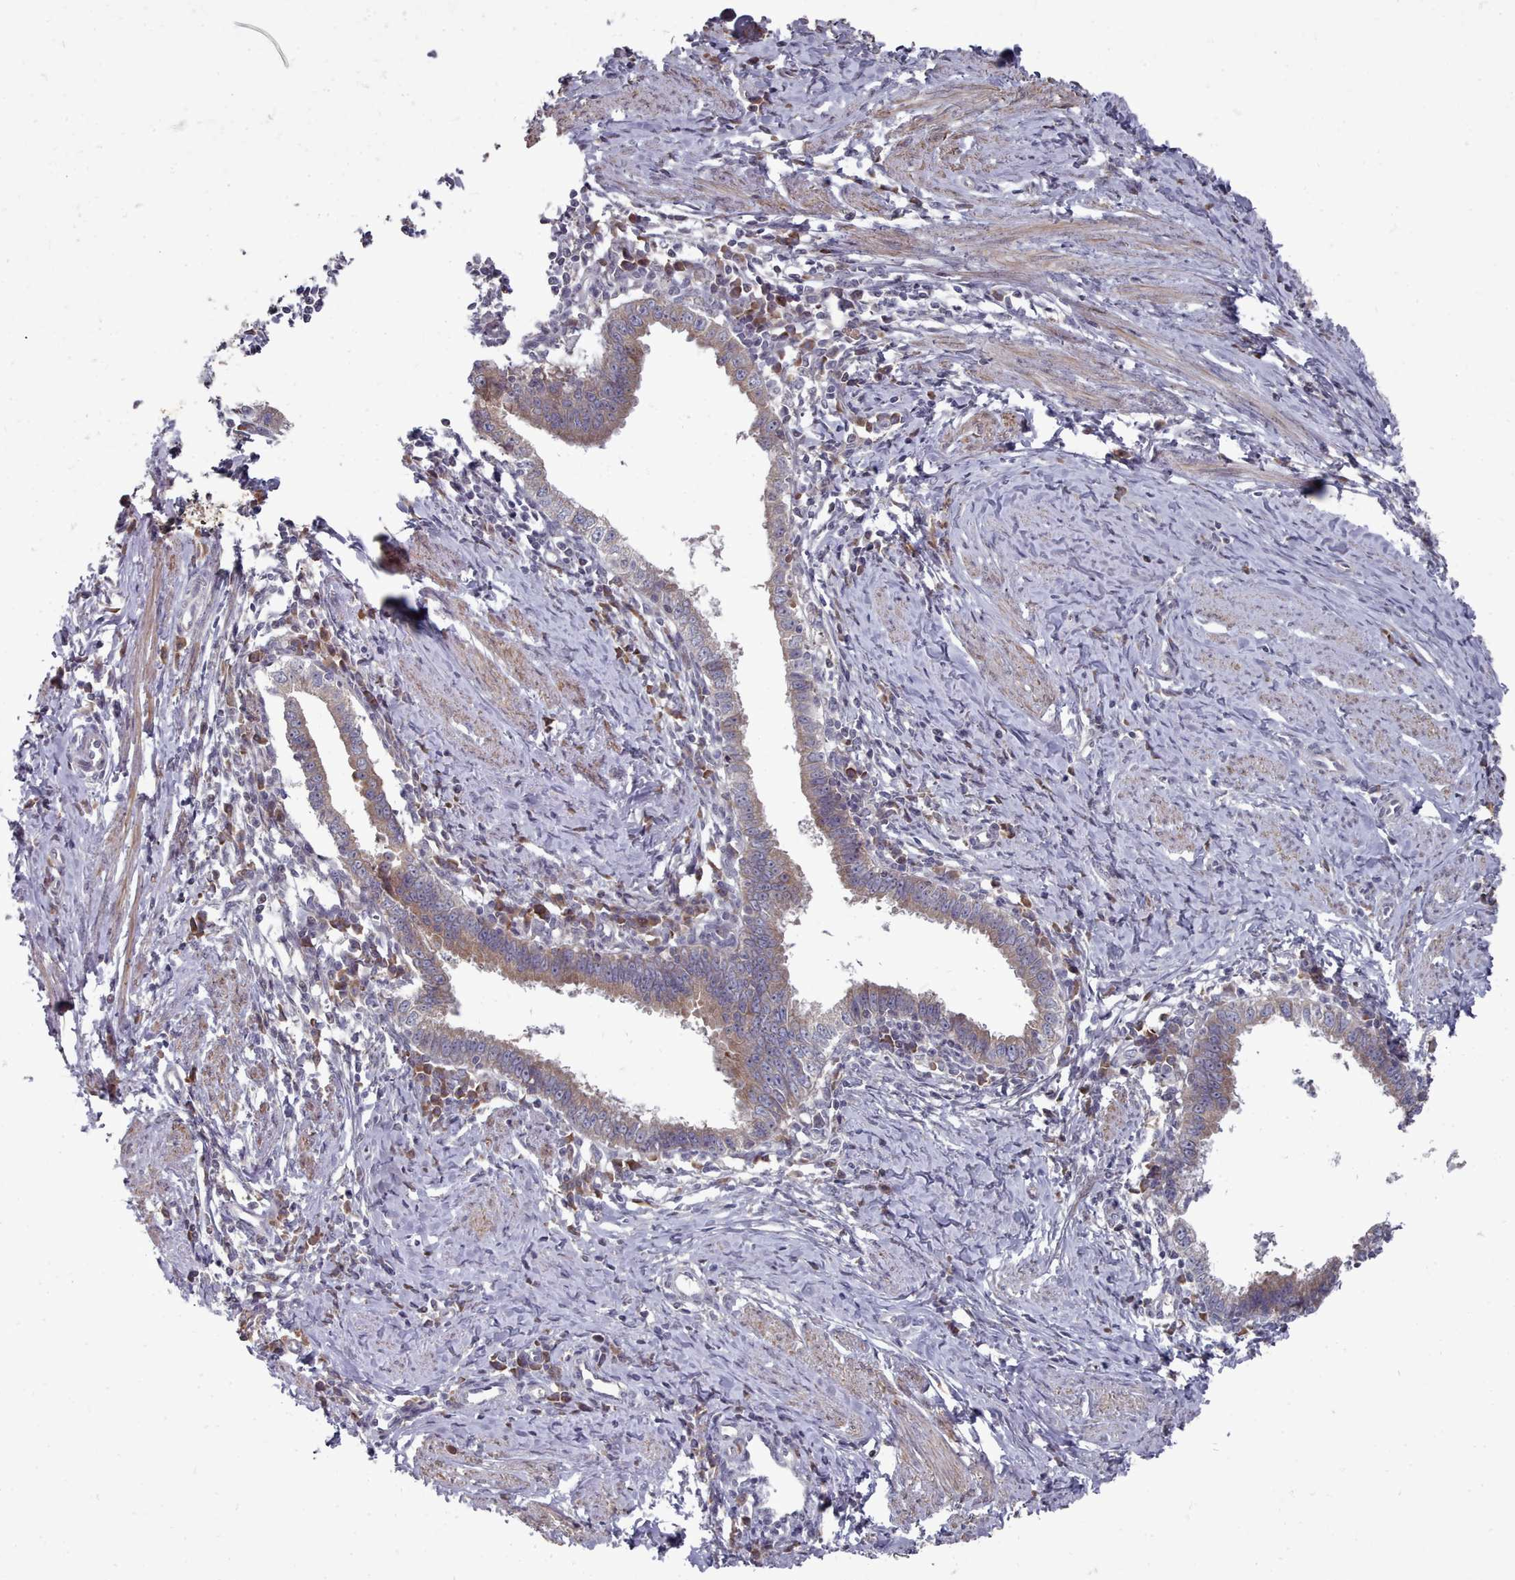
{"staining": {"intensity": "moderate", "quantity": "25%-75%", "location": "cytoplasmic/membranous"}, "tissue": "cervical cancer", "cell_type": "Tumor cells", "image_type": "cancer", "snomed": [{"axis": "morphology", "description": "Adenocarcinoma, NOS"}, {"axis": "topography", "description": "Cervix"}], "caption": "Human adenocarcinoma (cervical) stained for a protein (brown) reveals moderate cytoplasmic/membranous positive expression in approximately 25%-75% of tumor cells.", "gene": "ACKR3", "patient": {"sex": "female", "age": 36}}